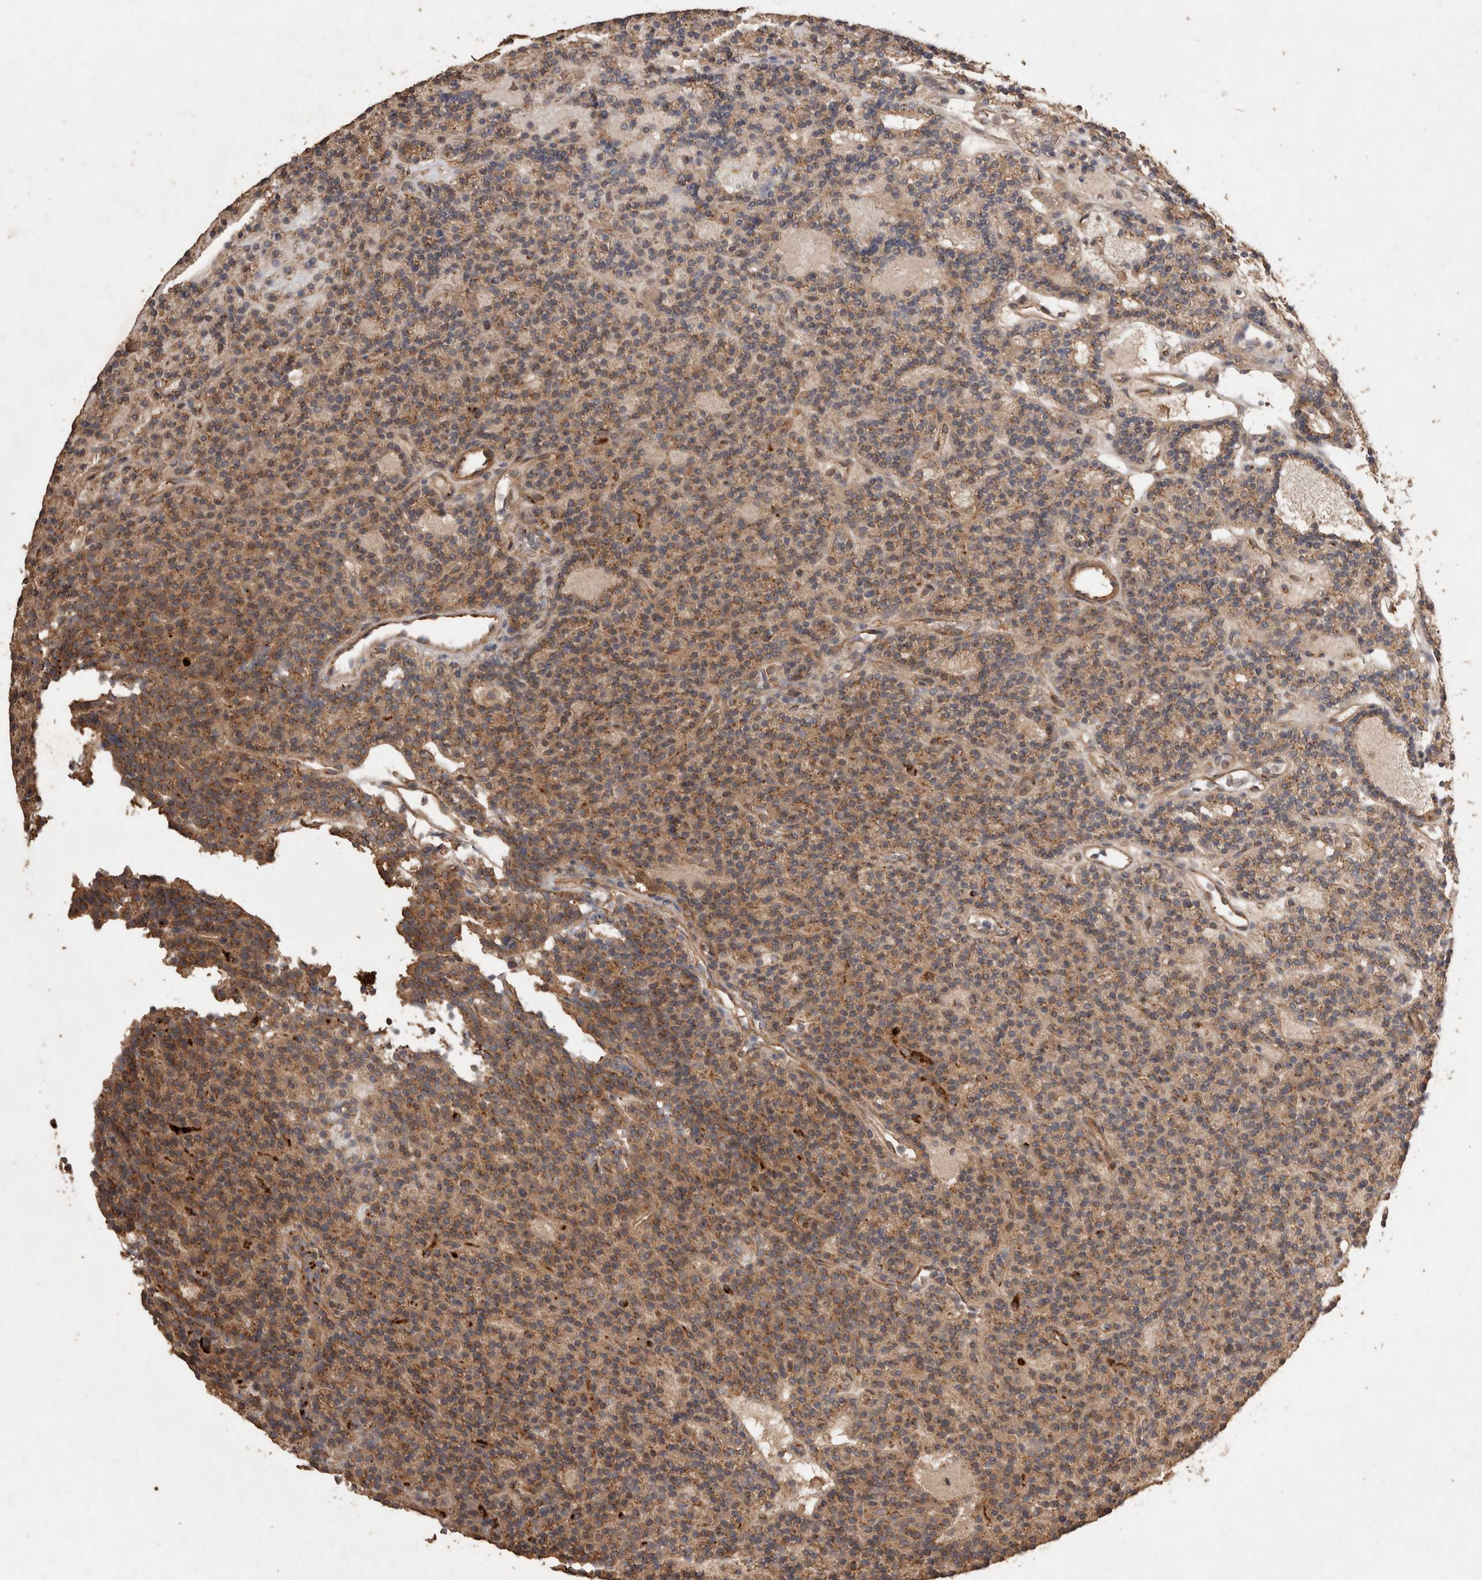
{"staining": {"intensity": "moderate", "quantity": ">75%", "location": "cytoplasmic/membranous"}, "tissue": "parathyroid gland", "cell_type": "Glandular cells", "image_type": "normal", "snomed": [{"axis": "morphology", "description": "Normal tissue, NOS"}, {"axis": "topography", "description": "Parathyroid gland"}], "caption": "Brown immunohistochemical staining in benign parathyroid gland exhibits moderate cytoplasmic/membranous positivity in about >75% of glandular cells.", "gene": "SNX31", "patient": {"sex": "male", "age": 75}}